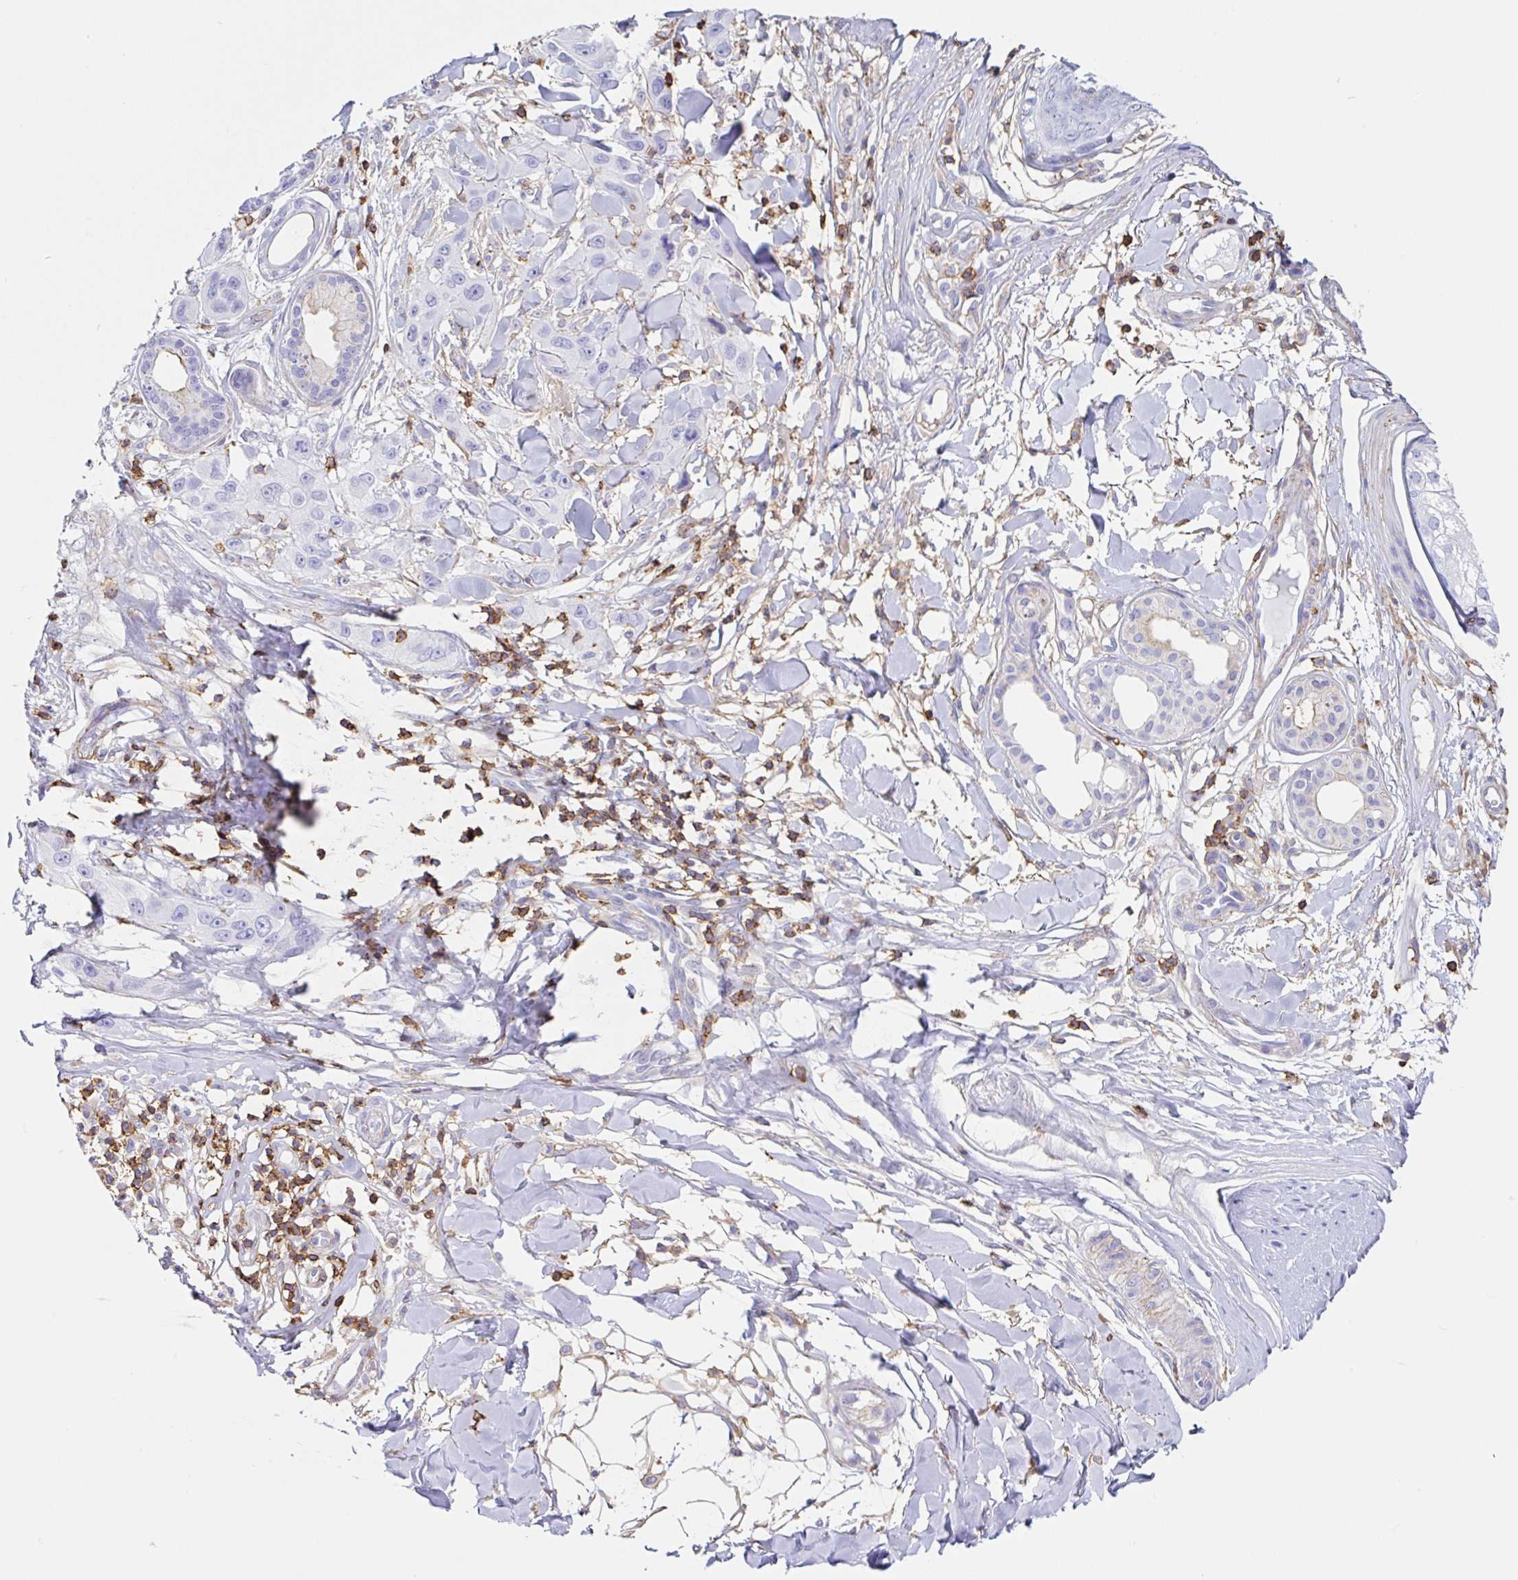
{"staining": {"intensity": "negative", "quantity": "none", "location": "none"}, "tissue": "skin cancer", "cell_type": "Tumor cells", "image_type": "cancer", "snomed": [{"axis": "morphology", "description": "Squamous cell carcinoma, NOS"}, {"axis": "topography", "description": "Skin"}], "caption": "IHC image of human skin cancer stained for a protein (brown), which shows no staining in tumor cells. (Brightfield microscopy of DAB (3,3'-diaminobenzidine) immunohistochemistry at high magnification).", "gene": "MTTP", "patient": {"sex": "male", "age": 63}}